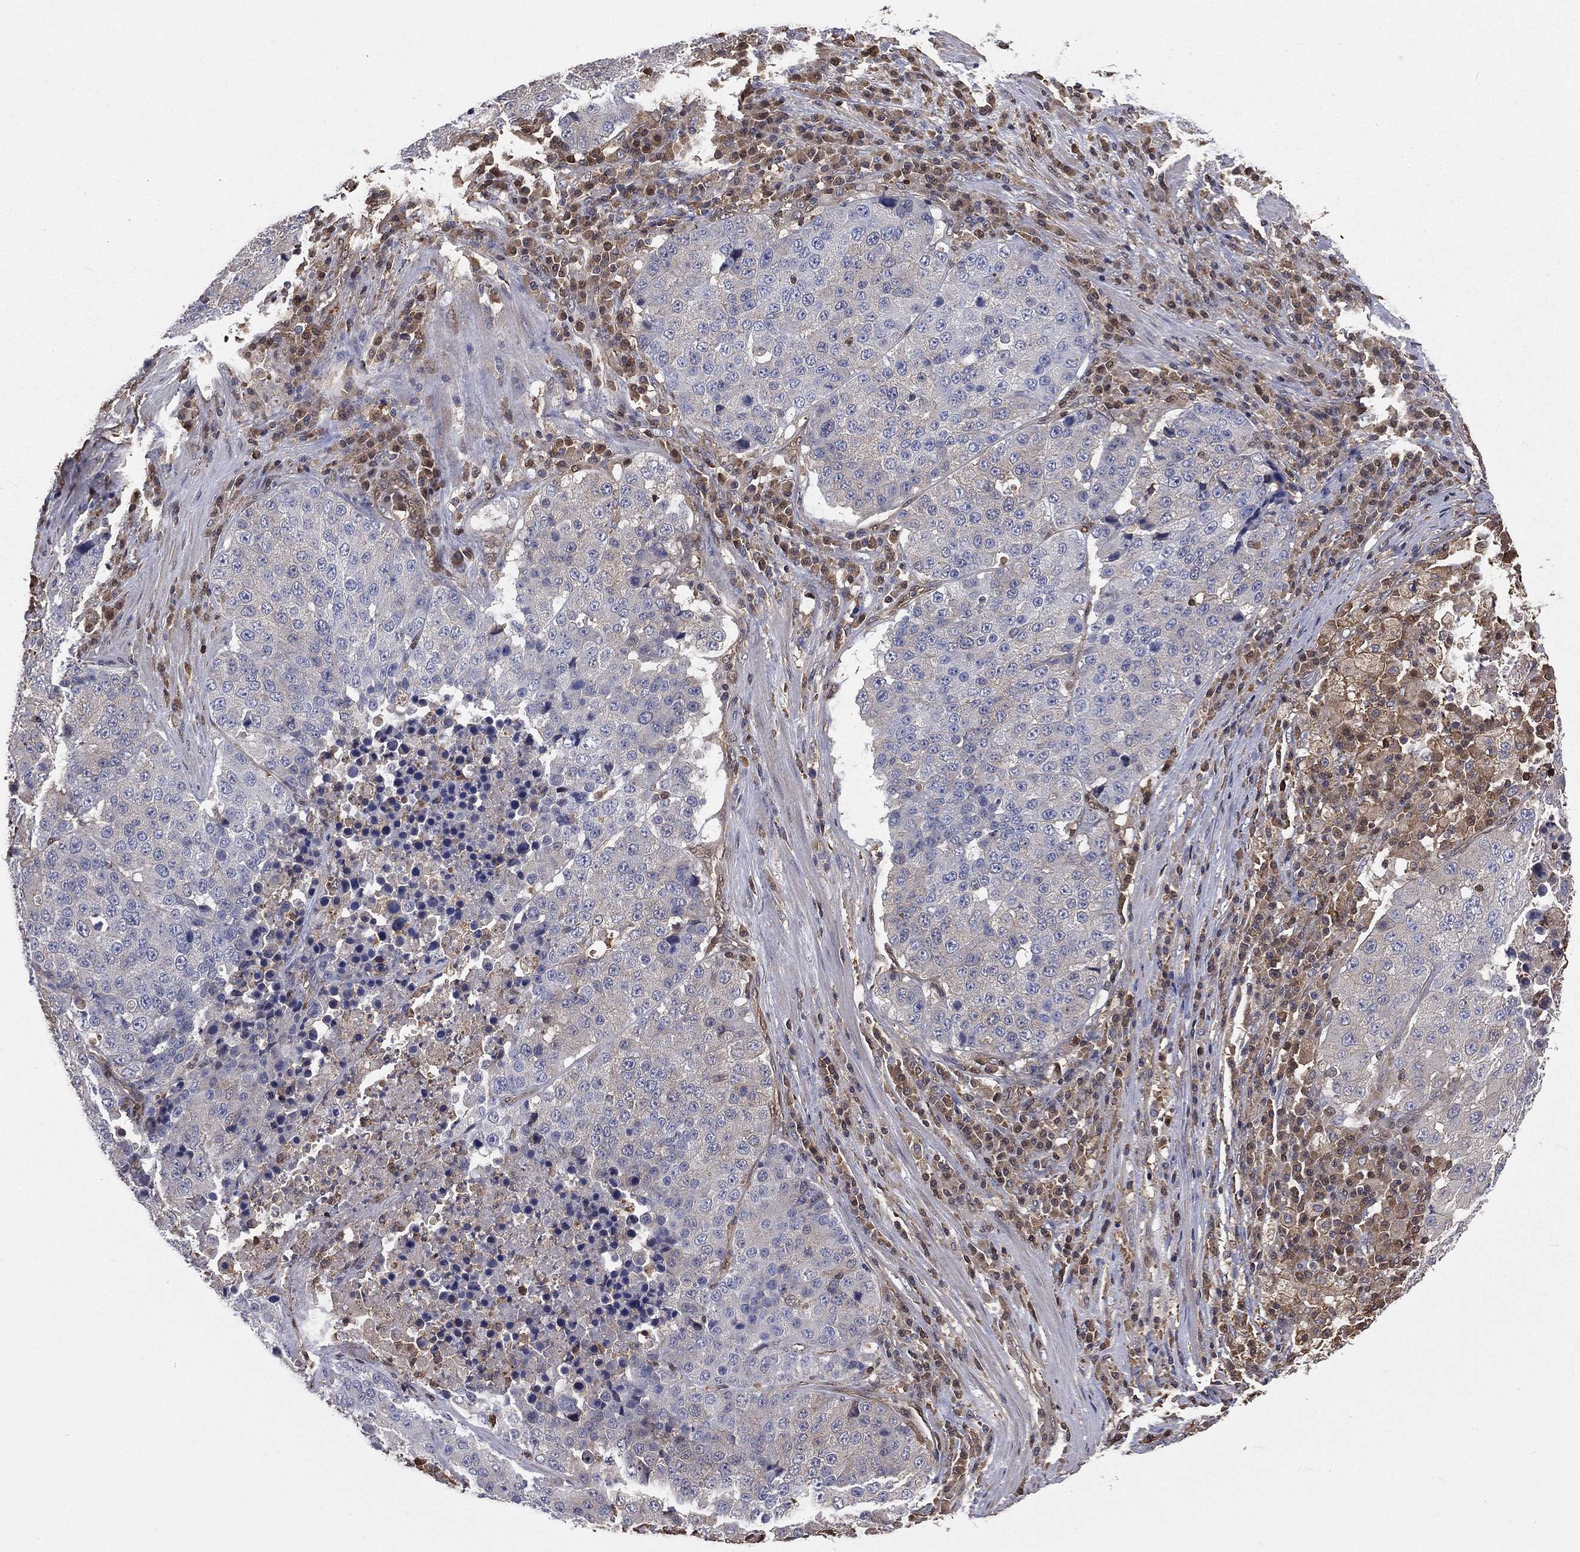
{"staining": {"intensity": "negative", "quantity": "none", "location": "none"}, "tissue": "stomach cancer", "cell_type": "Tumor cells", "image_type": "cancer", "snomed": [{"axis": "morphology", "description": "Adenocarcinoma, NOS"}, {"axis": "topography", "description": "Stomach"}], "caption": "High magnification brightfield microscopy of stomach adenocarcinoma stained with DAB (brown) and counterstained with hematoxylin (blue): tumor cells show no significant staining. (DAB (3,3'-diaminobenzidine) immunohistochemistry (IHC) visualized using brightfield microscopy, high magnification).", "gene": "TBC1D2", "patient": {"sex": "male", "age": 71}}